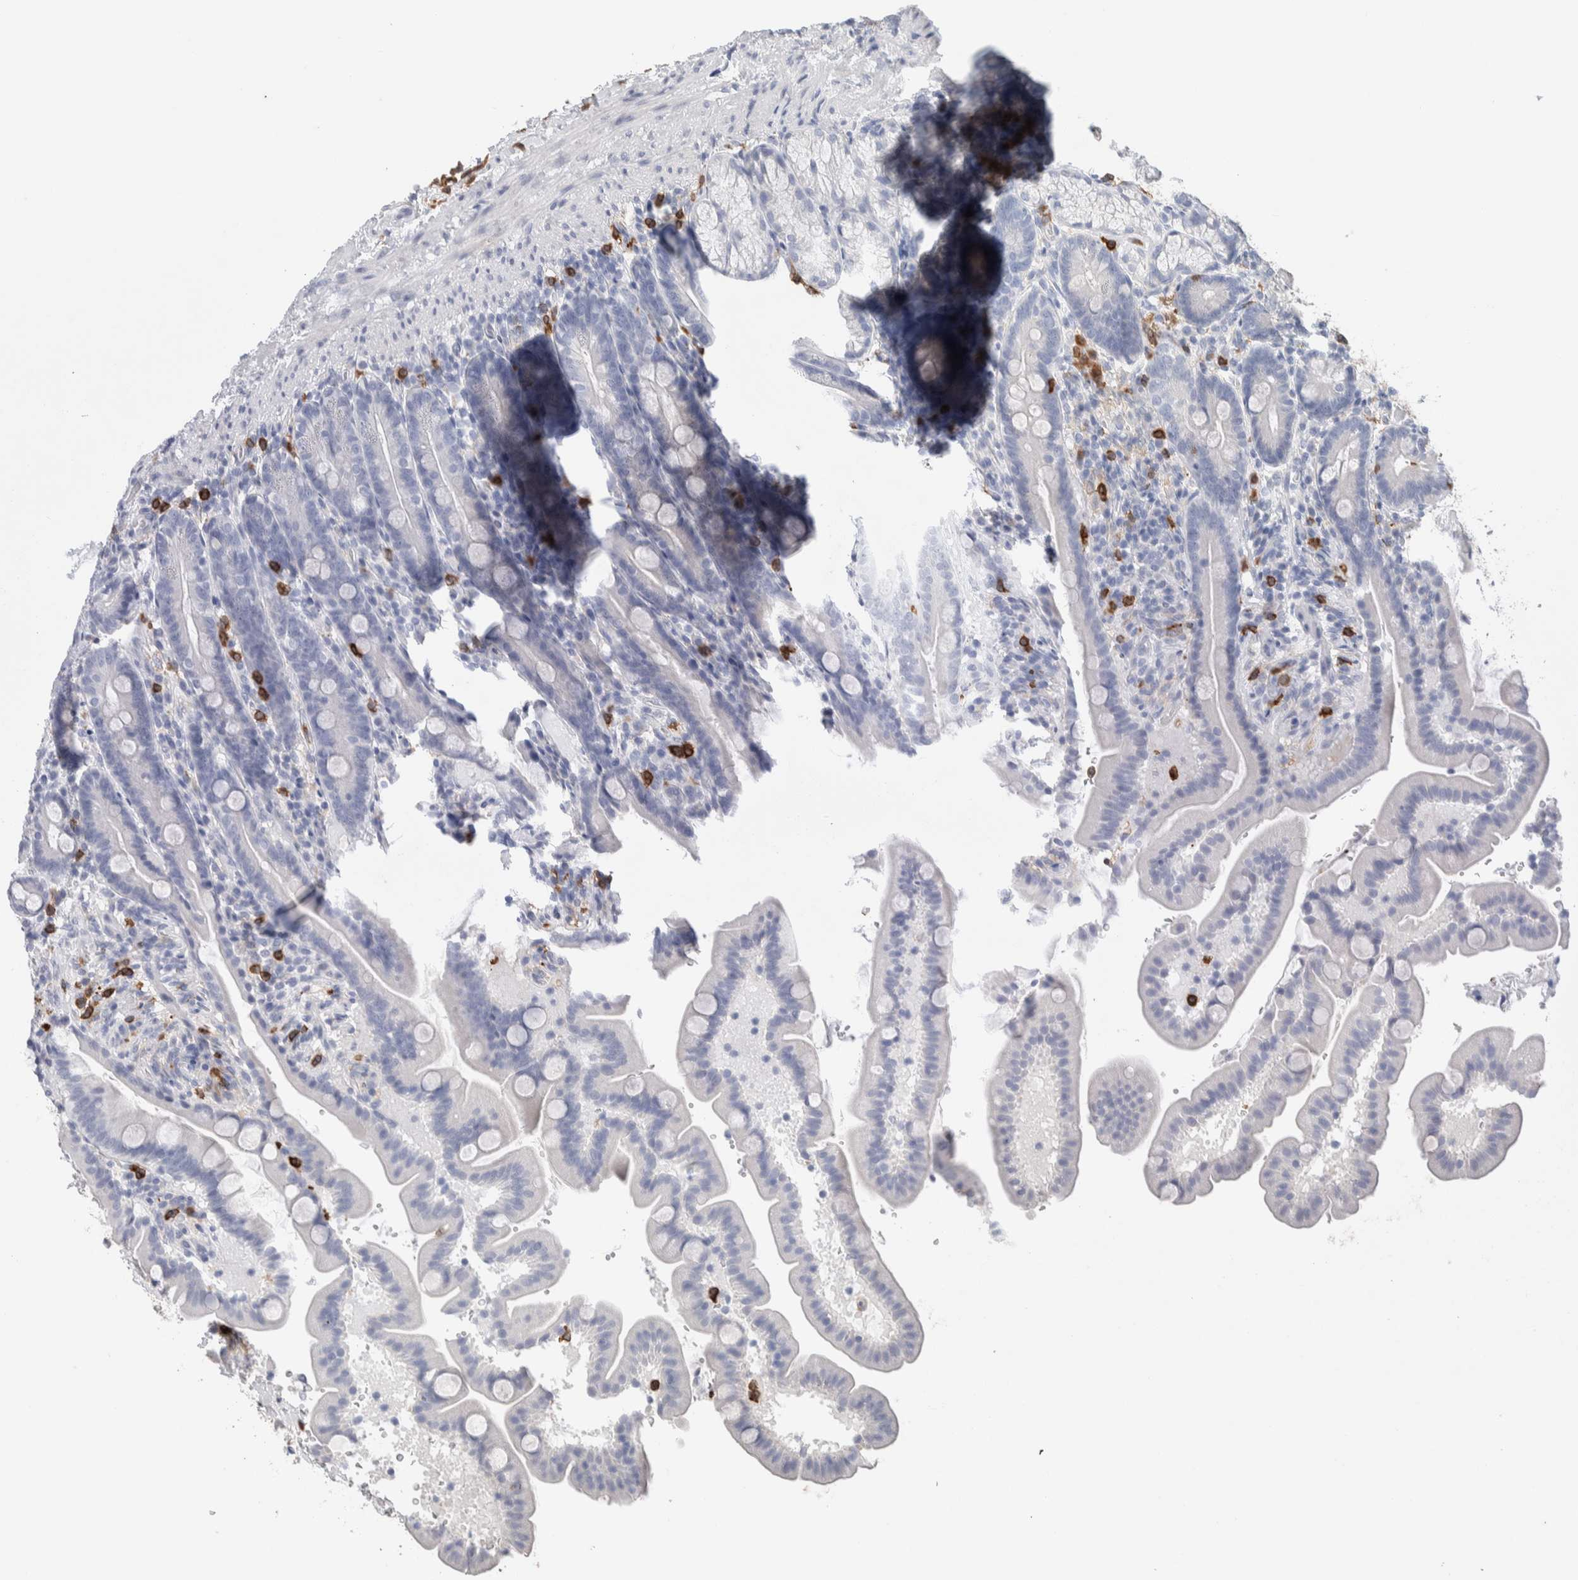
{"staining": {"intensity": "negative", "quantity": "none", "location": "none"}, "tissue": "duodenum", "cell_type": "Glandular cells", "image_type": "normal", "snomed": [{"axis": "morphology", "description": "Normal tissue, NOS"}, {"axis": "topography", "description": "Duodenum"}], "caption": "Immunohistochemistry image of normal human duodenum stained for a protein (brown), which demonstrates no positivity in glandular cells.", "gene": "NCF2", "patient": {"sex": "male", "age": 54}}